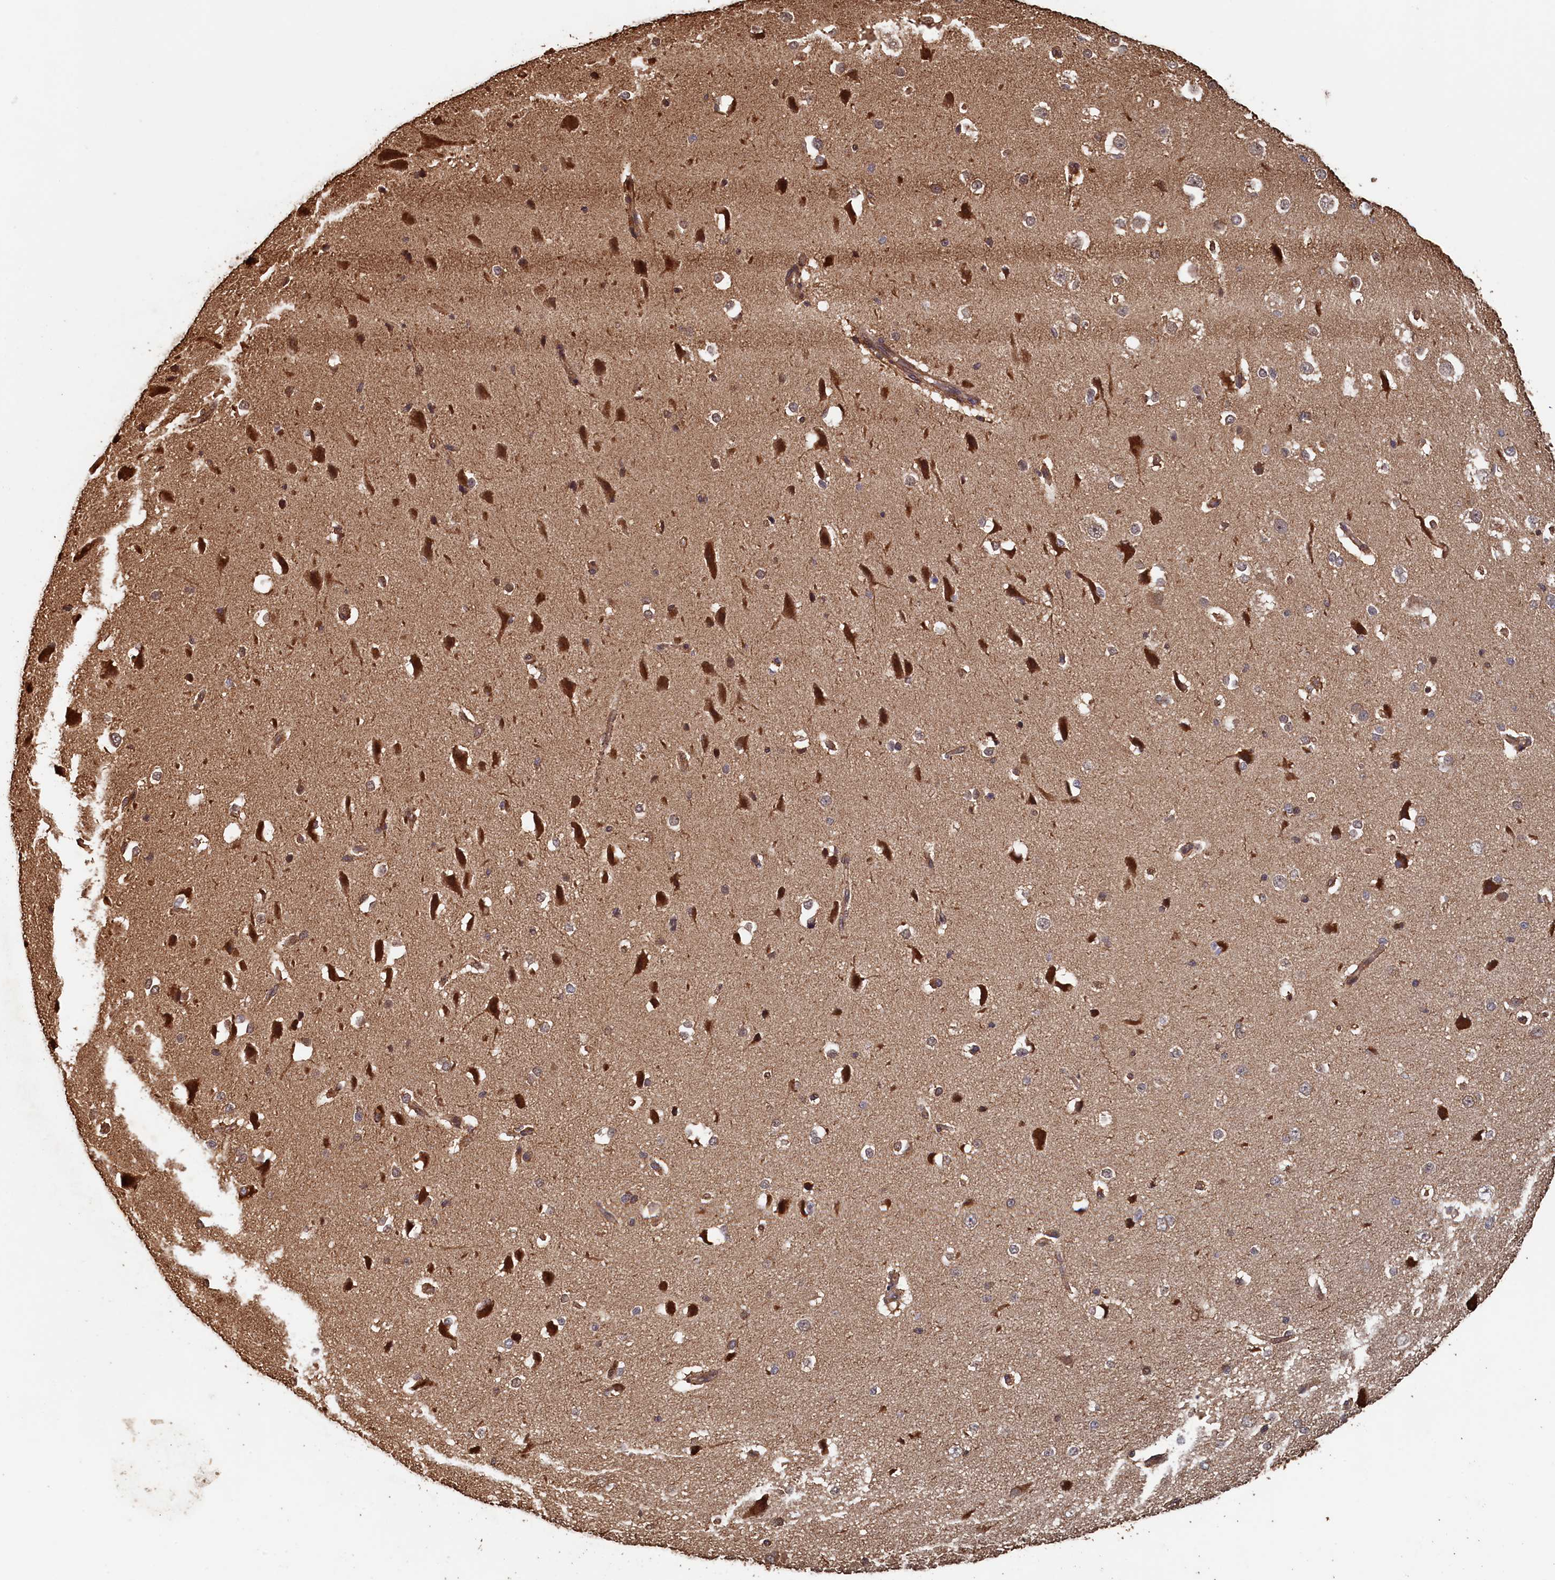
{"staining": {"intensity": "moderate", "quantity": "25%-75%", "location": "cytoplasmic/membranous"}, "tissue": "cerebral cortex", "cell_type": "Endothelial cells", "image_type": "normal", "snomed": [{"axis": "morphology", "description": "Normal tissue, NOS"}, {"axis": "morphology", "description": "Developmental malformation"}, {"axis": "topography", "description": "Cerebral cortex"}], "caption": "Protein staining of benign cerebral cortex shows moderate cytoplasmic/membranous expression in approximately 25%-75% of endothelial cells. The staining is performed using DAB (3,3'-diaminobenzidine) brown chromogen to label protein expression. The nuclei are counter-stained blue using hematoxylin.", "gene": "PIGN", "patient": {"sex": "female", "age": 30}}